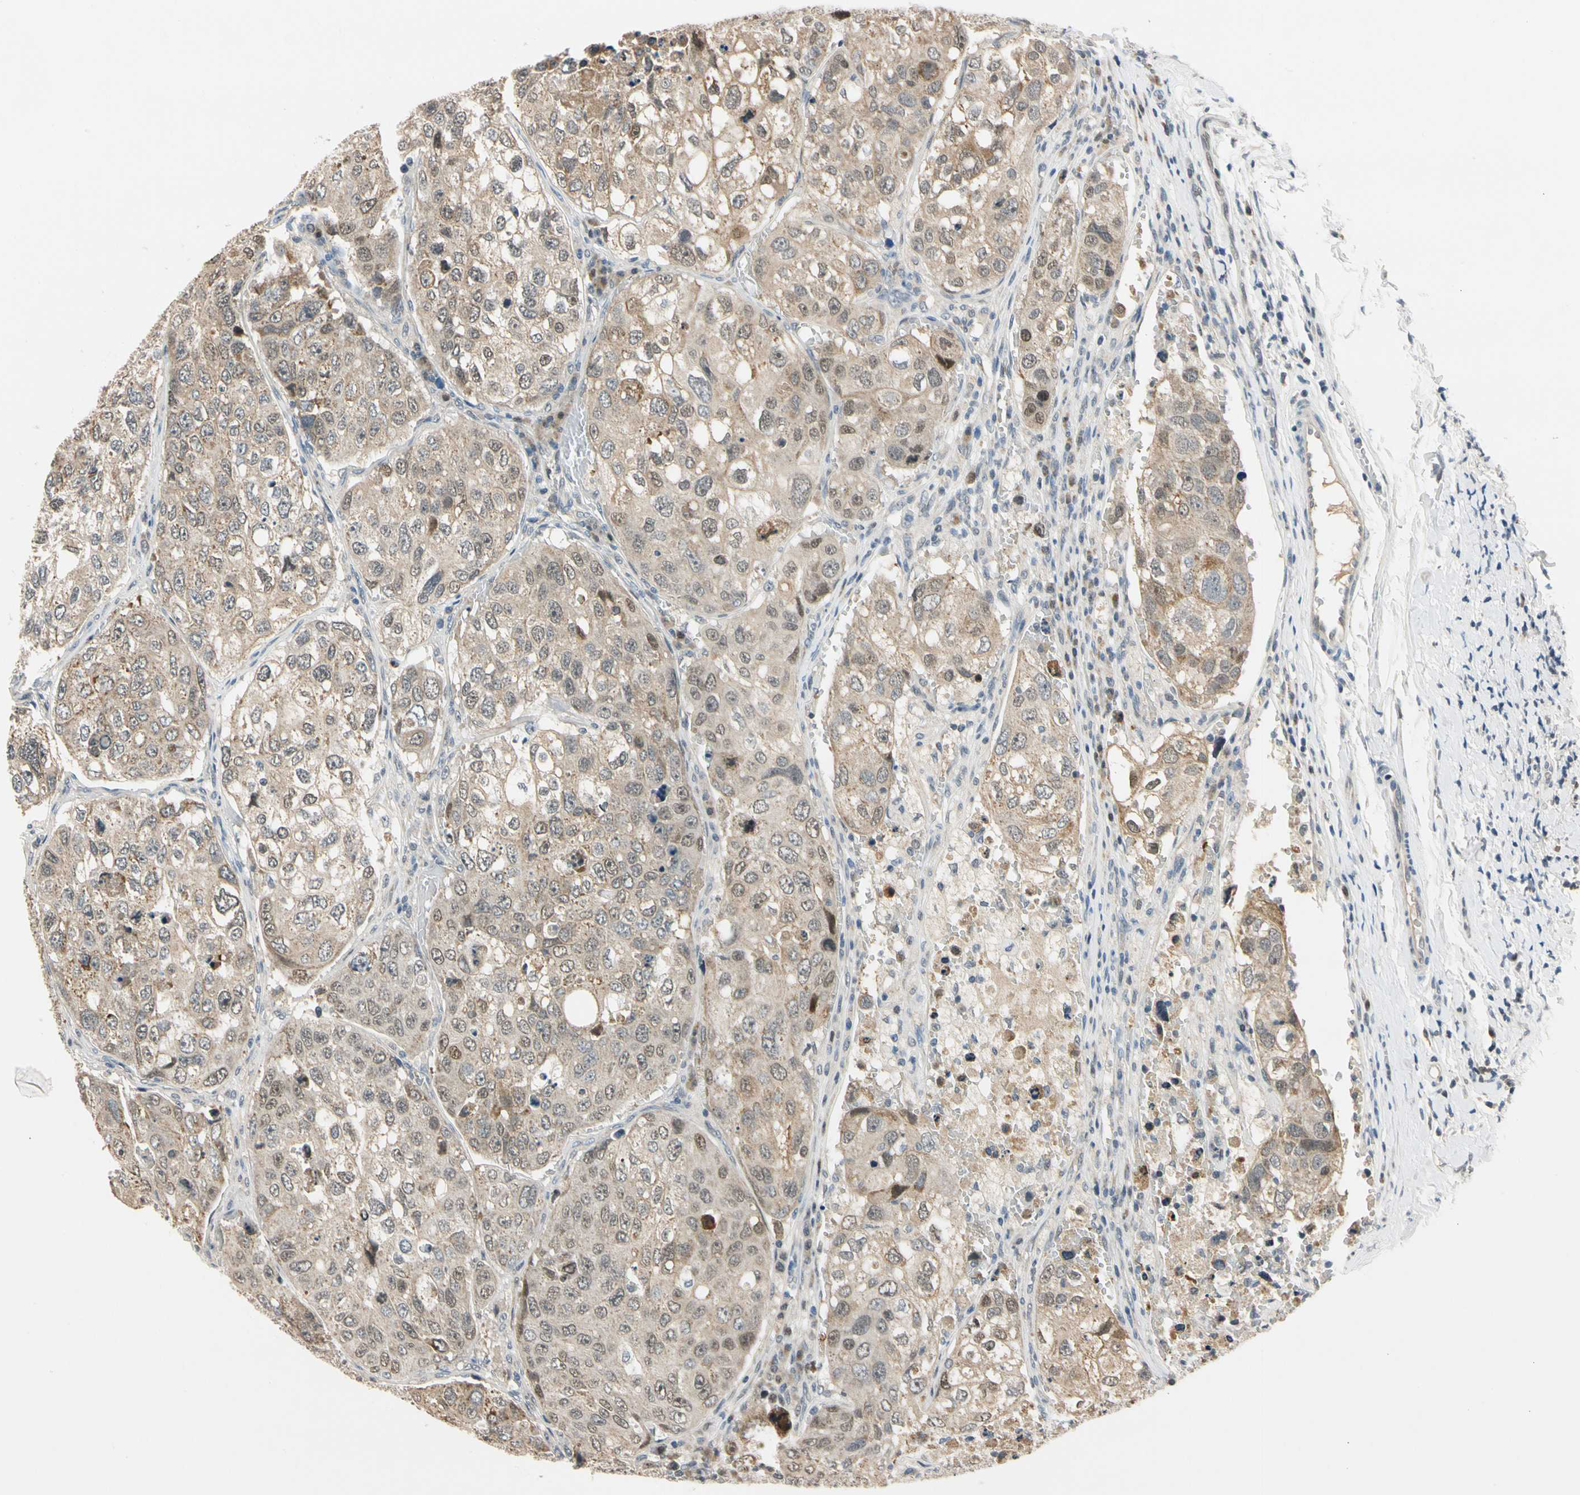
{"staining": {"intensity": "weak", "quantity": ">75%", "location": "cytoplasmic/membranous,nuclear"}, "tissue": "urothelial cancer", "cell_type": "Tumor cells", "image_type": "cancer", "snomed": [{"axis": "morphology", "description": "Urothelial carcinoma, High grade"}, {"axis": "topography", "description": "Lymph node"}, {"axis": "topography", "description": "Urinary bladder"}], "caption": "This is a micrograph of immunohistochemistry staining of urothelial cancer, which shows weak staining in the cytoplasmic/membranous and nuclear of tumor cells.", "gene": "RIOX2", "patient": {"sex": "male", "age": 51}}